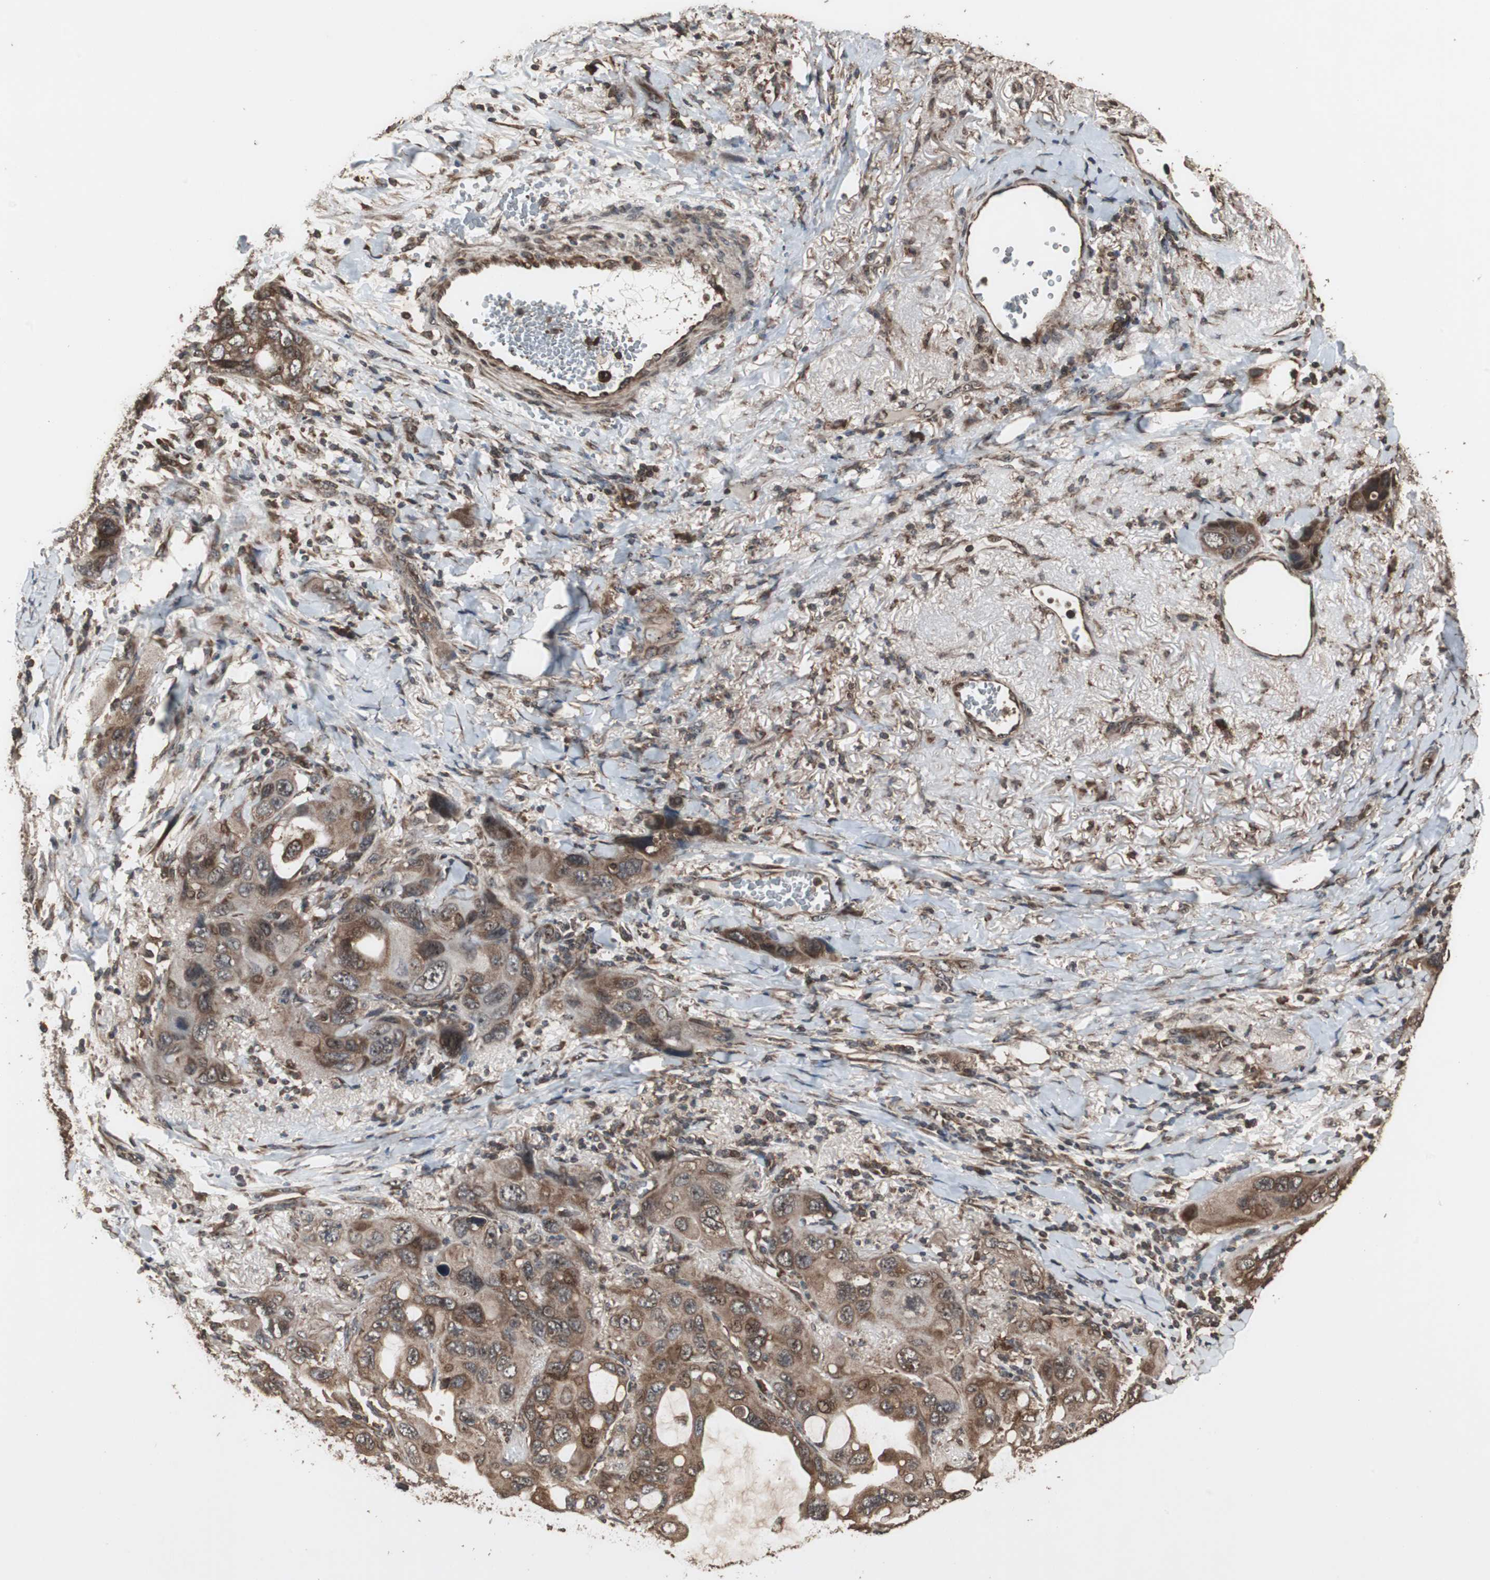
{"staining": {"intensity": "moderate", "quantity": ">75%", "location": "cytoplasmic/membranous"}, "tissue": "lung cancer", "cell_type": "Tumor cells", "image_type": "cancer", "snomed": [{"axis": "morphology", "description": "Squamous cell carcinoma, NOS"}, {"axis": "topography", "description": "Lung"}], "caption": "Immunohistochemistry (DAB) staining of squamous cell carcinoma (lung) shows moderate cytoplasmic/membranous protein staining in approximately >75% of tumor cells.", "gene": "LAMTOR5", "patient": {"sex": "female", "age": 73}}